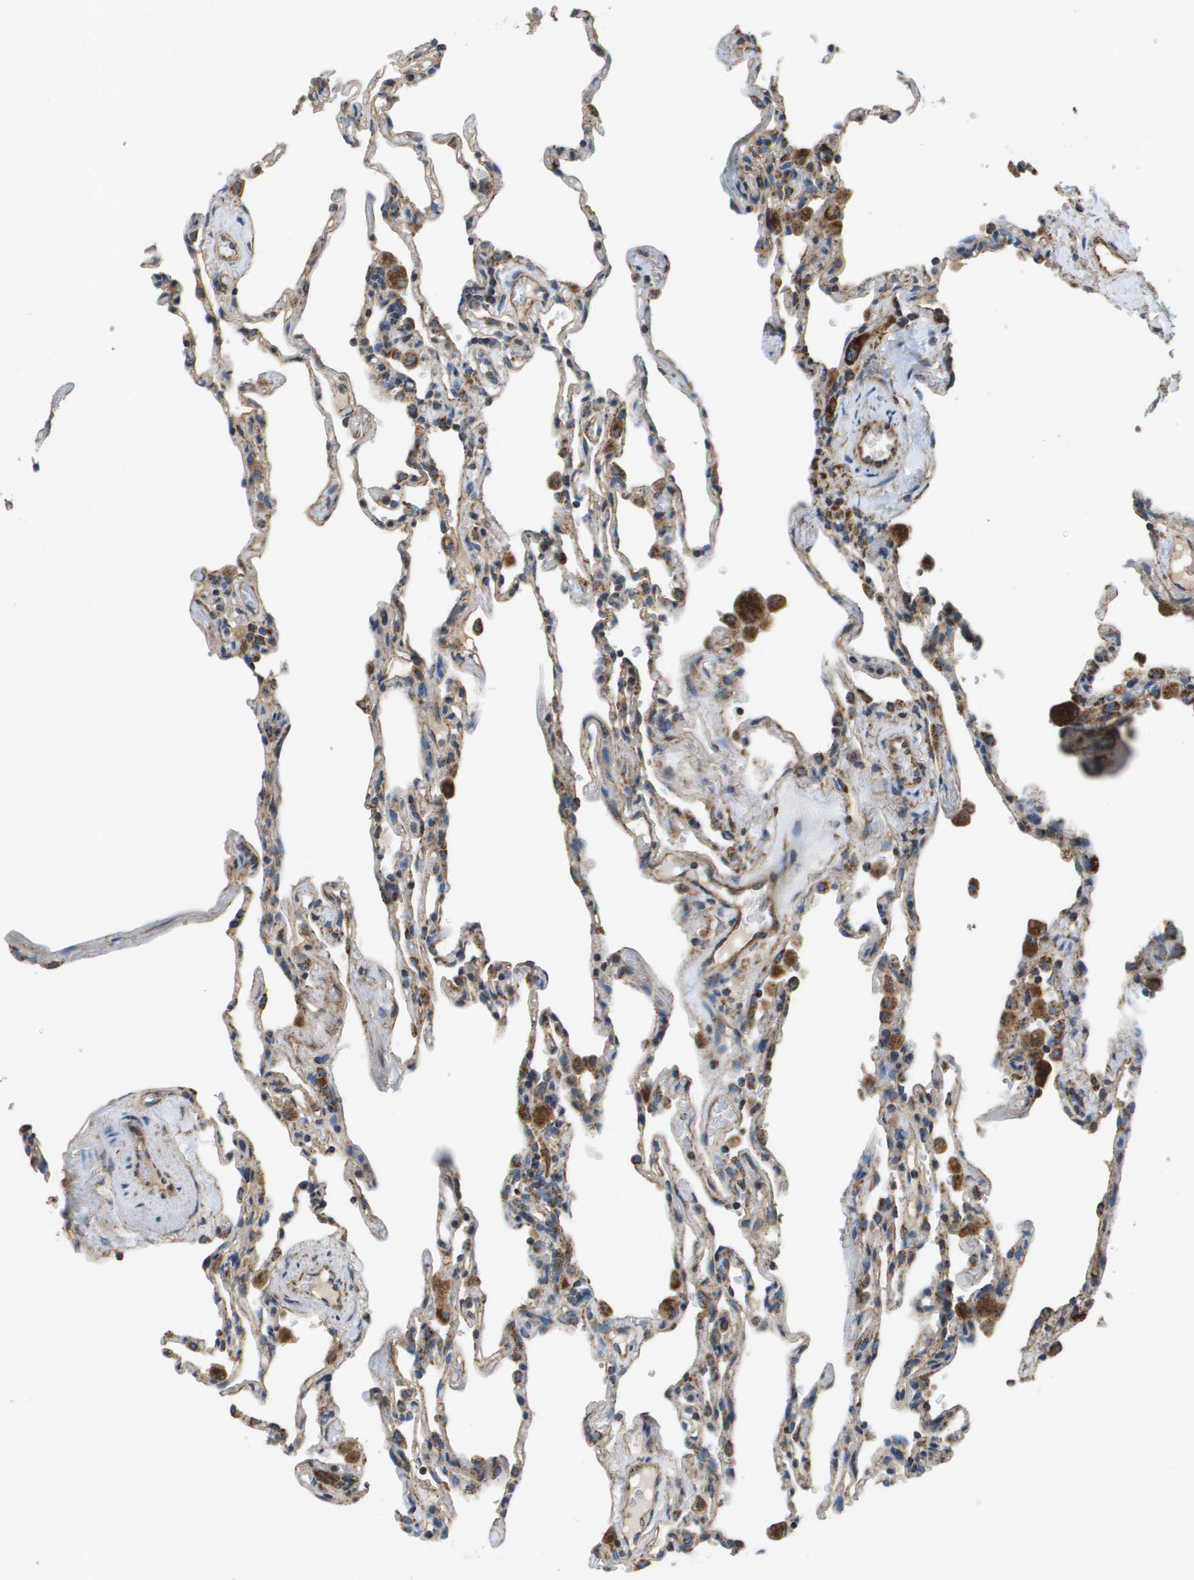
{"staining": {"intensity": "weak", "quantity": "25%-75%", "location": "cytoplasmic/membranous"}, "tissue": "lung", "cell_type": "Alveolar cells", "image_type": "normal", "snomed": [{"axis": "morphology", "description": "Normal tissue, NOS"}, {"axis": "topography", "description": "Lung"}], "caption": "This image shows IHC staining of unremarkable lung, with low weak cytoplasmic/membranous staining in about 25%-75% of alveolar cells.", "gene": "NRK", "patient": {"sex": "male", "age": 59}}